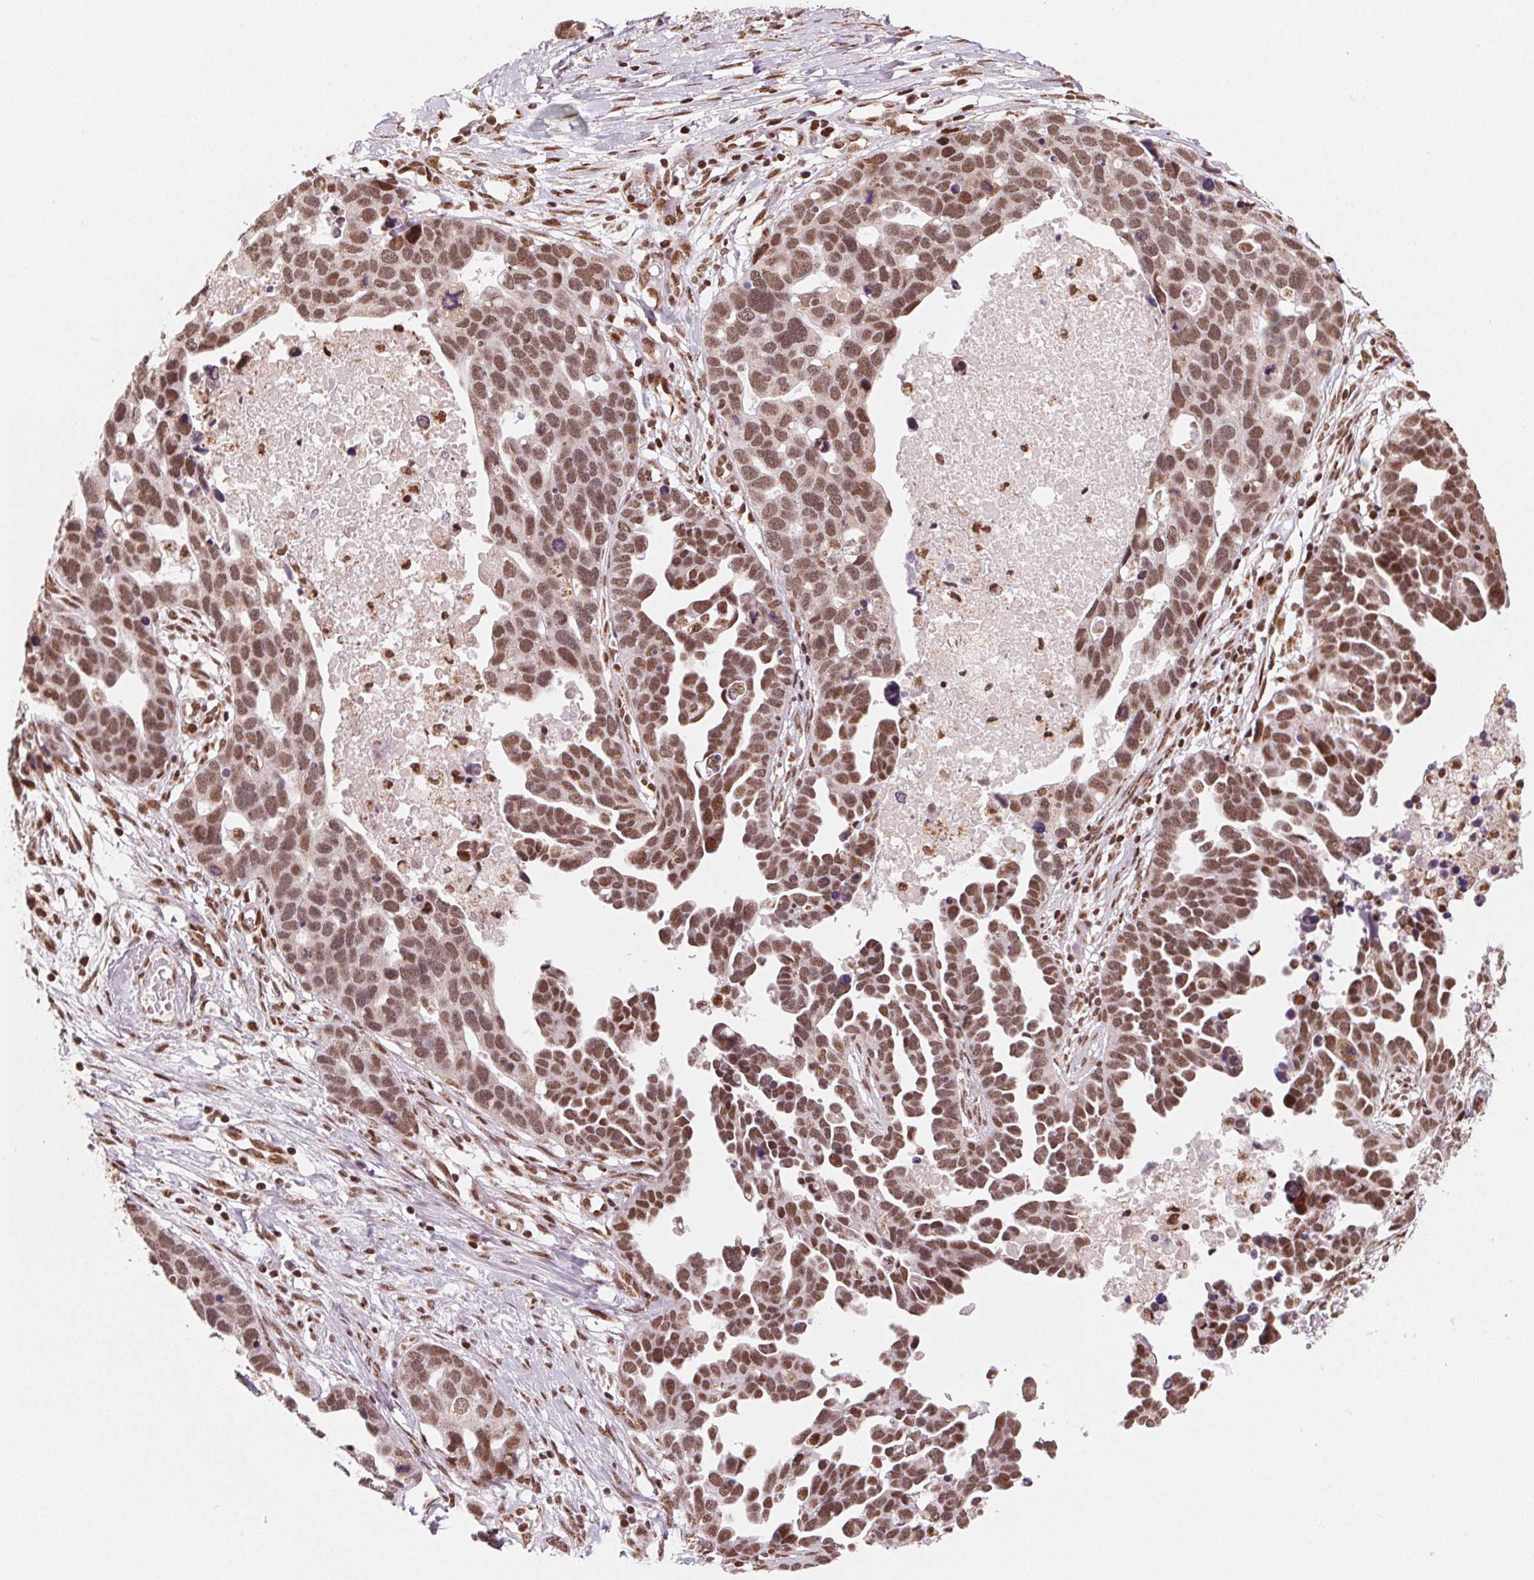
{"staining": {"intensity": "moderate", "quantity": ">75%", "location": "nuclear"}, "tissue": "ovarian cancer", "cell_type": "Tumor cells", "image_type": "cancer", "snomed": [{"axis": "morphology", "description": "Cystadenocarcinoma, serous, NOS"}, {"axis": "topography", "description": "Ovary"}], "caption": "A micrograph showing moderate nuclear positivity in approximately >75% of tumor cells in ovarian cancer (serous cystadenocarcinoma), as visualized by brown immunohistochemical staining.", "gene": "TOPORS", "patient": {"sex": "female", "age": 54}}